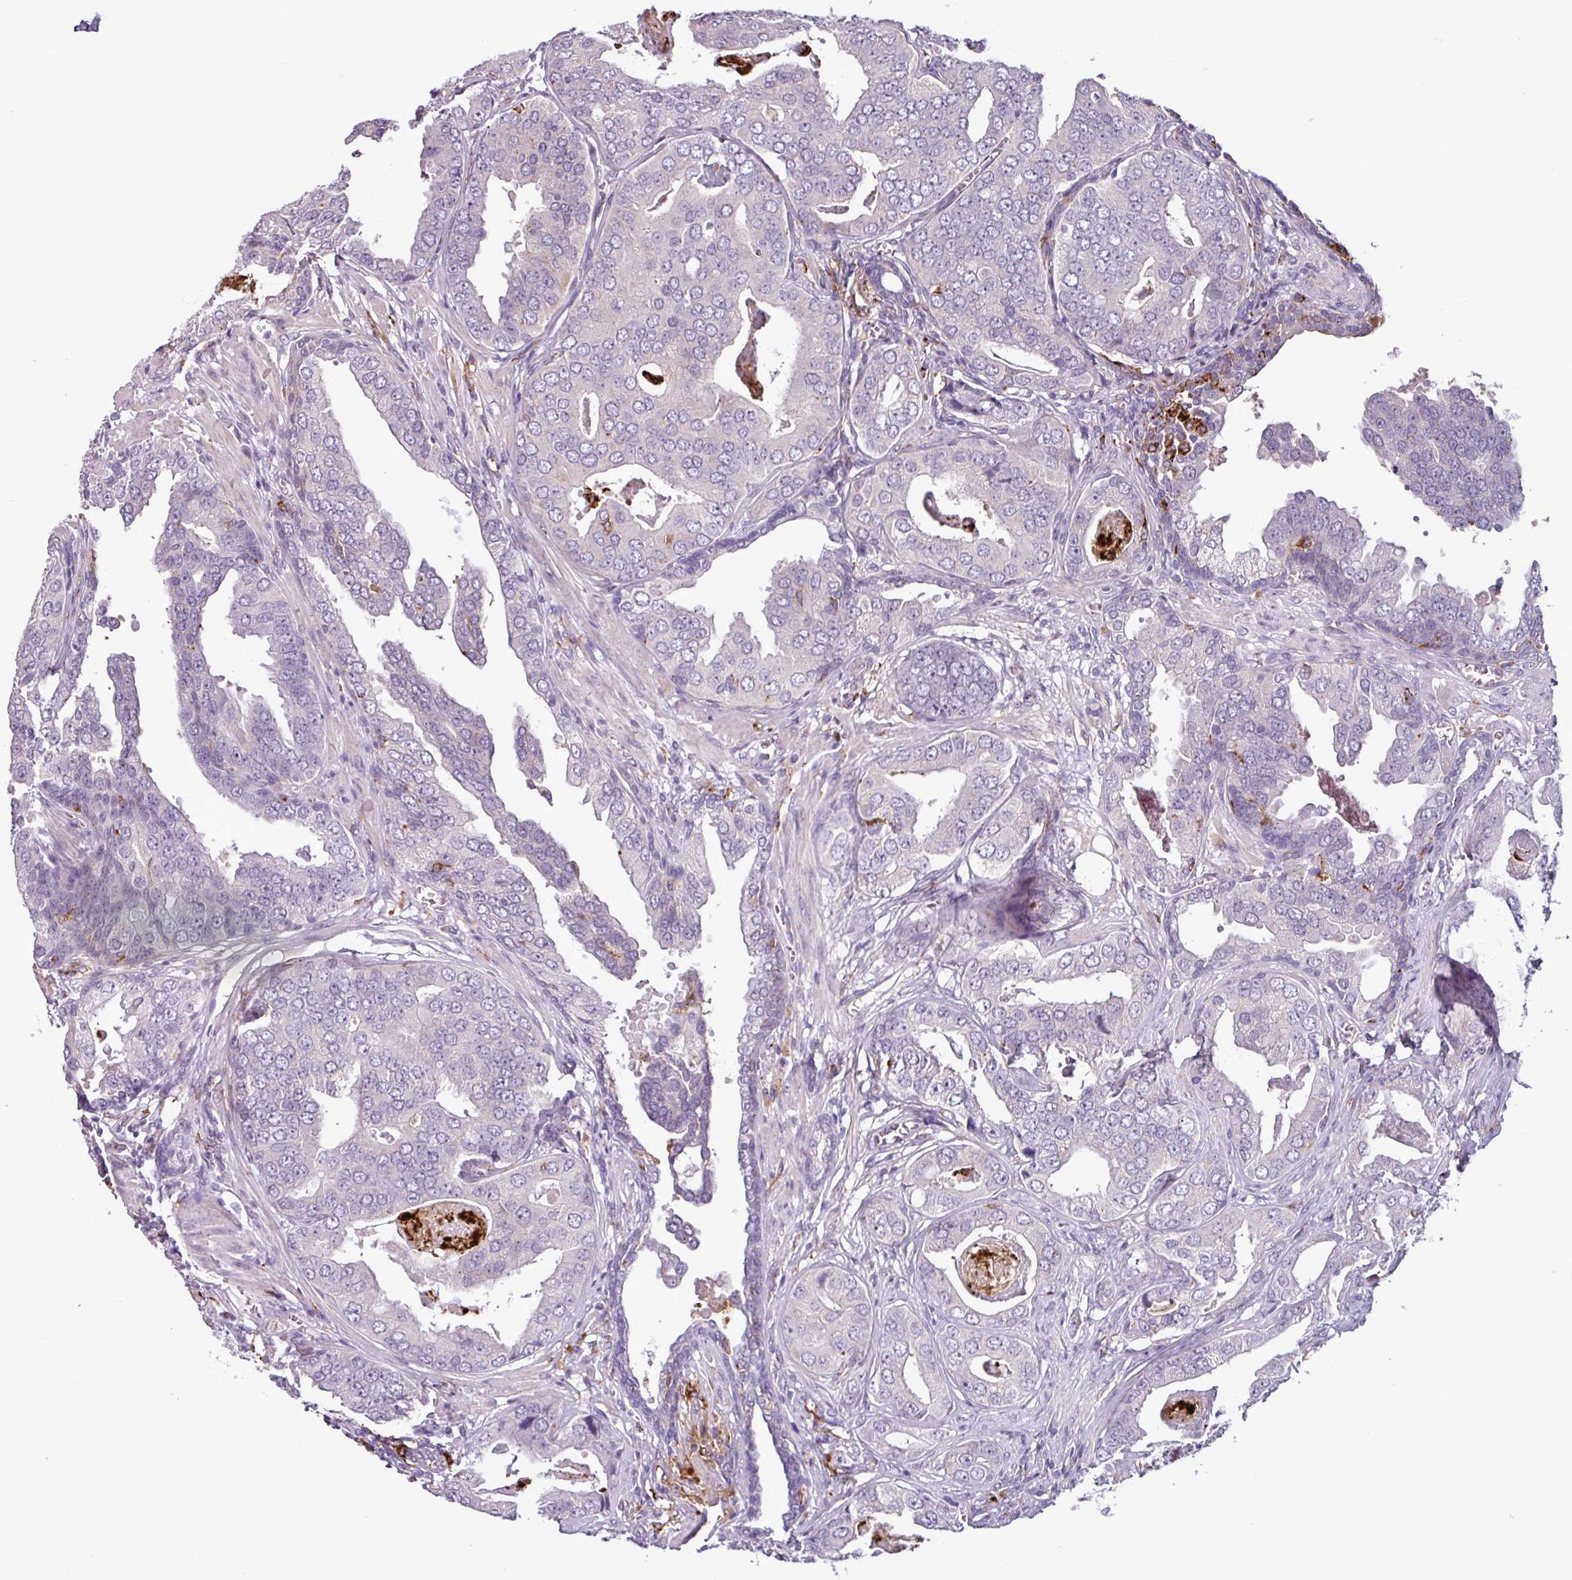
{"staining": {"intensity": "negative", "quantity": "none", "location": "none"}, "tissue": "prostate cancer", "cell_type": "Tumor cells", "image_type": "cancer", "snomed": [{"axis": "morphology", "description": "Adenocarcinoma, High grade"}, {"axis": "topography", "description": "Prostate"}], "caption": "This image is of prostate high-grade adenocarcinoma stained with immunohistochemistry to label a protein in brown with the nuclei are counter-stained blue. There is no expression in tumor cells. (DAB IHC, high magnification).", "gene": "C9orf24", "patient": {"sex": "male", "age": 71}}